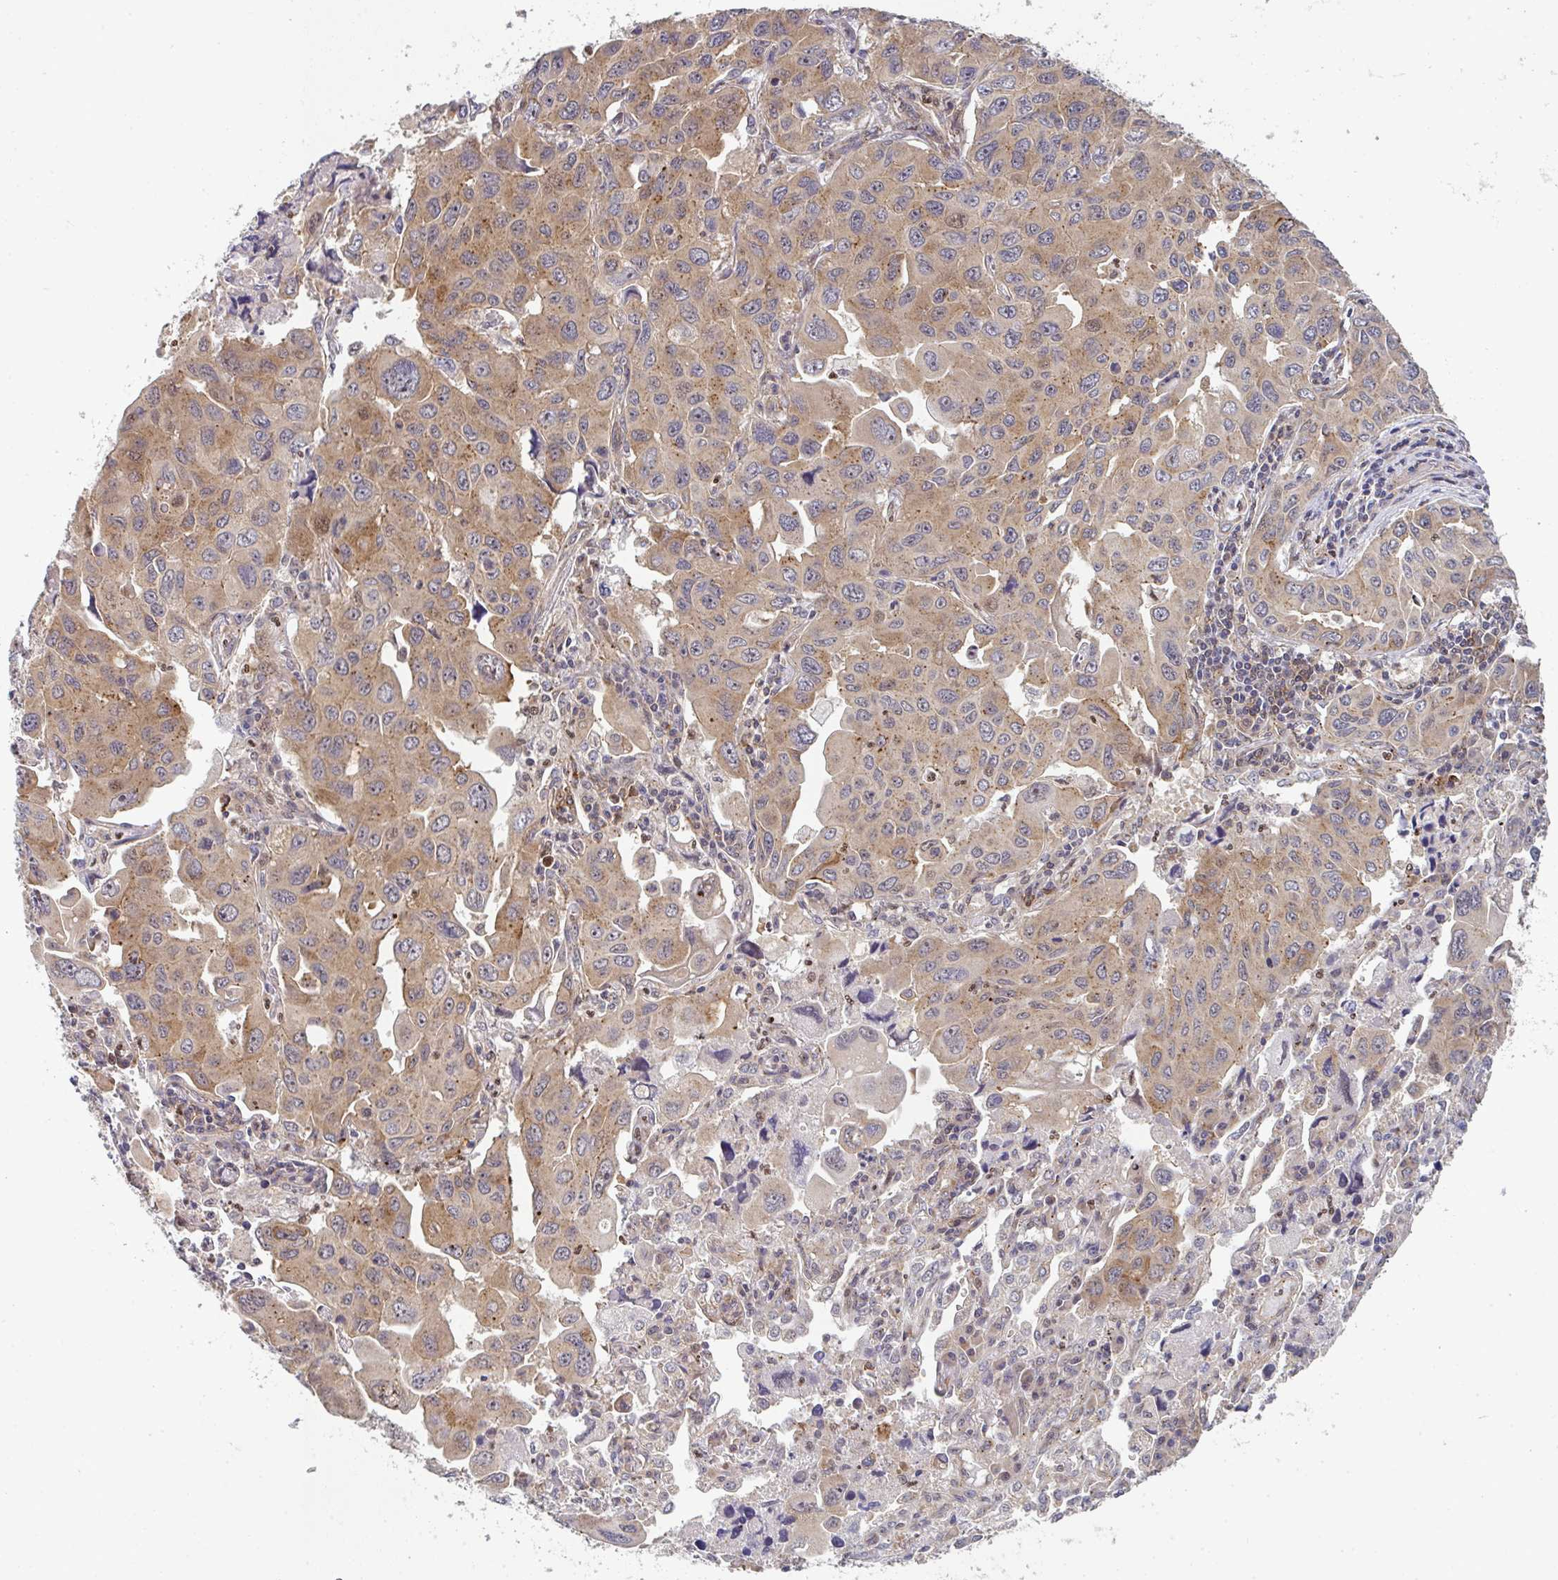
{"staining": {"intensity": "moderate", "quantity": ">75%", "location": "cytoplasmic/membranous"}, "tissue": "lung cancer", "cell_type": "Tumor cells", "image_type": "cancer", "snomed": [{"axis": "morphology", "description": "Adenocarcinoma, NOS"}, {"axis": "topography", "description": "Lung"}], "caption": "Protein staining by IHC reveals moderate cytoplasmic/membranous expression in approximately >75% of tumor cells in adenocarcinoma (lung).", "gene": "SIMC1", "patient": {"sex": "male", "age": 64}}